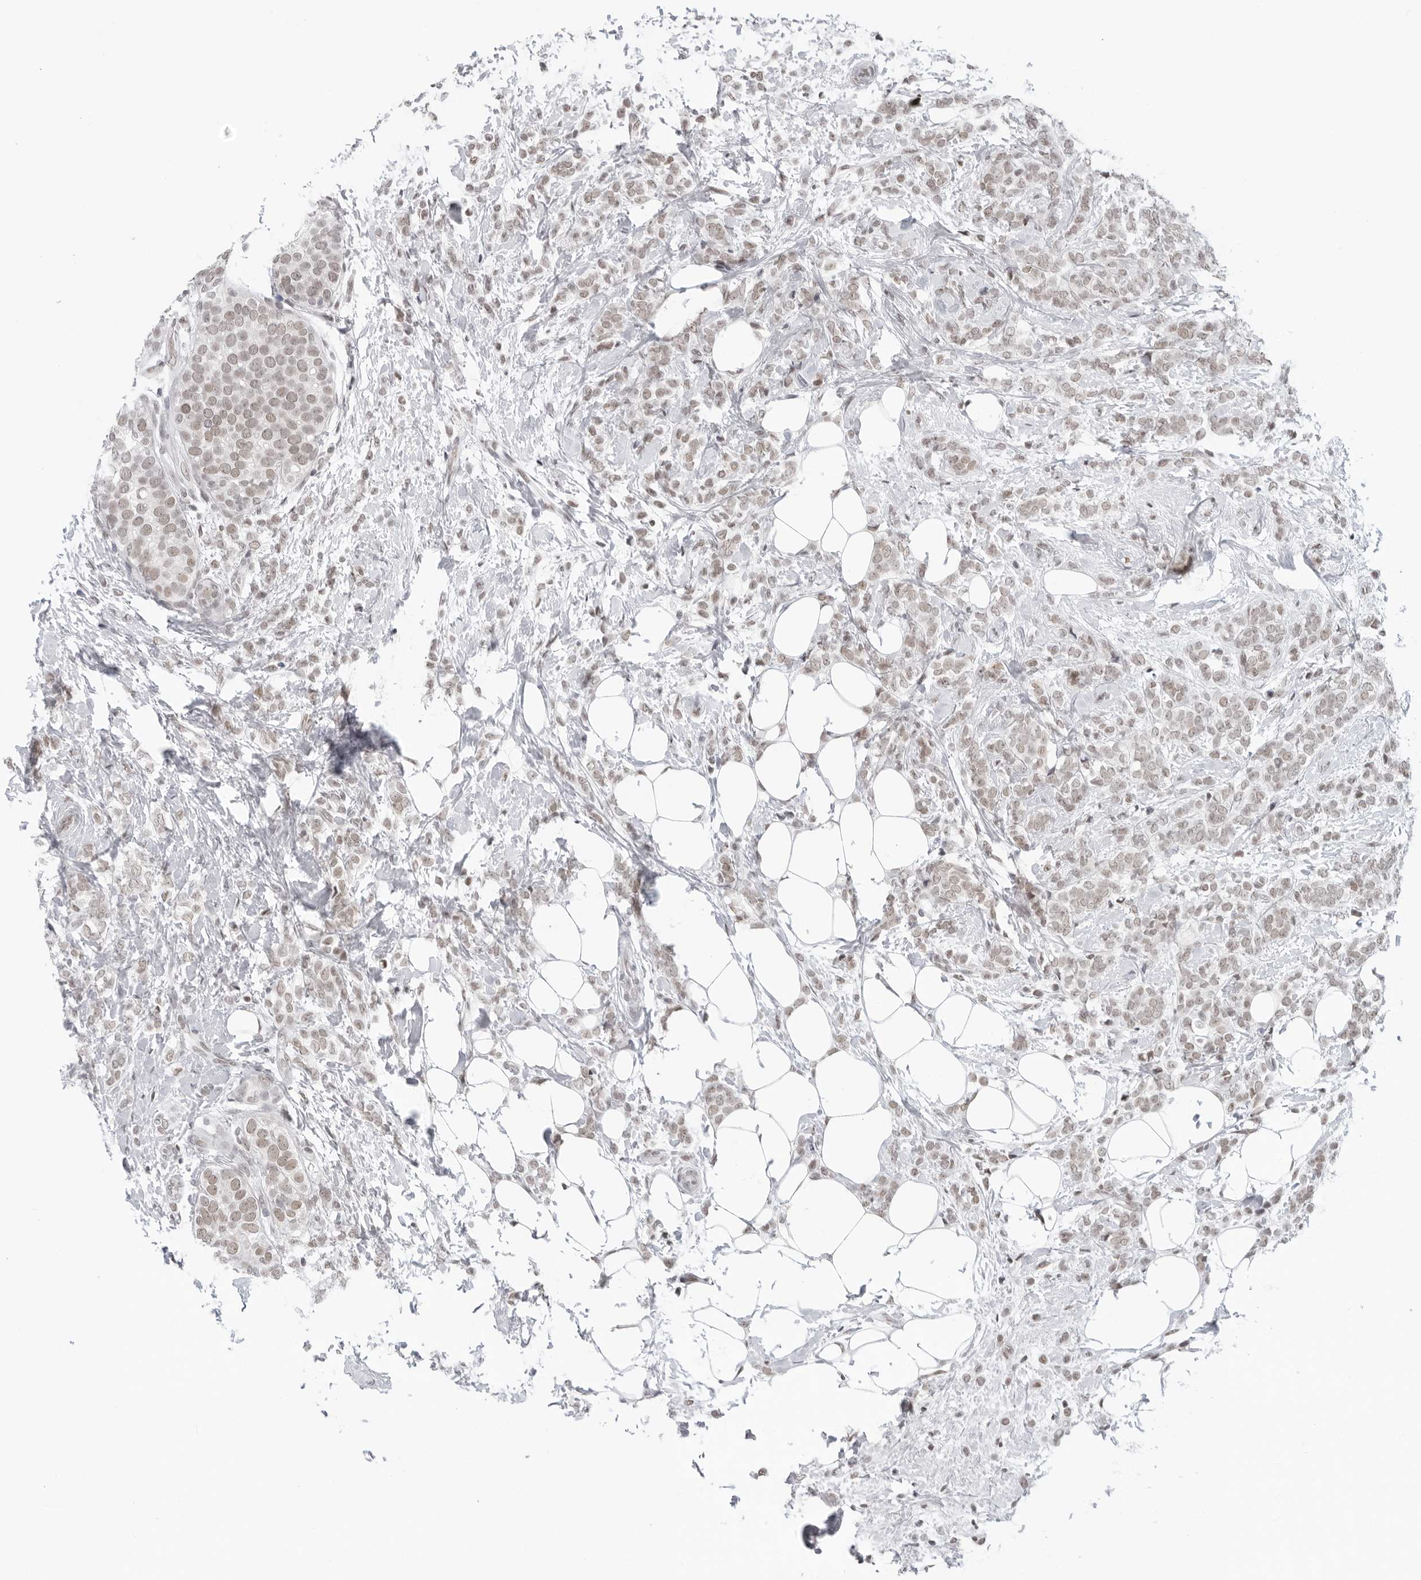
{"staining": {"intensity": "weak", "quantity": ">75%", "location": "nuclear"}, "tissue": "breast cancer", "cell_type": "Tumor cells", "image_type": "cancer", "snomed": [{"axis": "morphology", "description": "Lobular carcinoma"}, {"axis": "topography", "description": "Breast"}], "caption": "Immunohistochemical staining of lobular carcinoma (breast) exhibits low levels of weak nuclear protein staining in approximately >75% of tumor cells. Ihc stains the protein in brown and the nuclei are stained blue.", "gene": "FOXK2", "patient": {"sex": "female", "age": 50}}